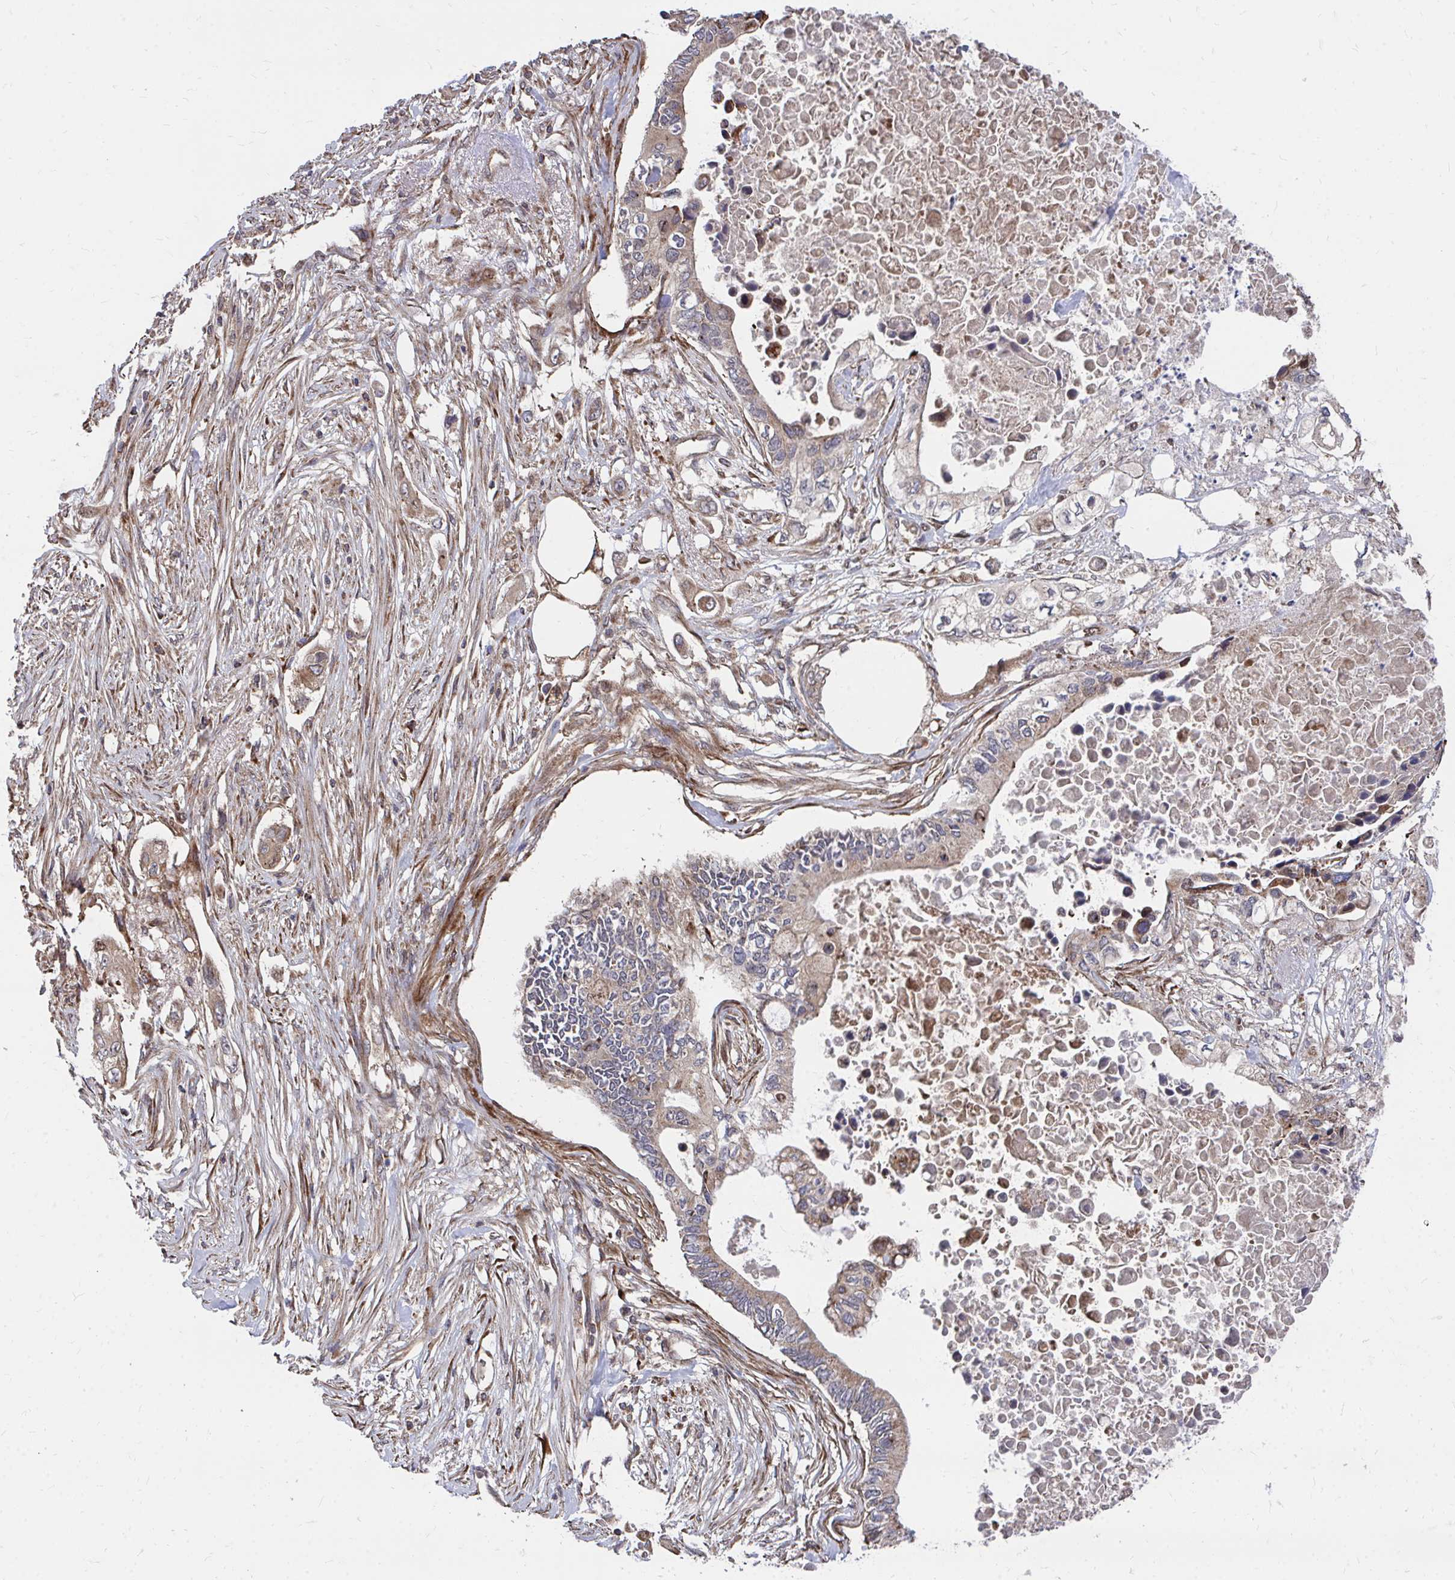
{"staining": {"intensity": "moderate", "quantity": "25%-75%", "location": "cytoplasmic/membranous"}, "tissue": "pancreatic cancer", "cell_type": "Tumor cells", "image_type": "cancer", "snomed": [{"axis": "morphology", "description": "Adenocarcinoma, NOS"}, {"axis": "topography", "description": "Pancreas"}], "caption": "Protein staining shows moderate cytoplasmic/membranous expression in about 25%-75% of tumor cells in pancreatic adenocarcinoma.", "gene": "FAM89A", "patient": {"sex": "female", "age": 63}}